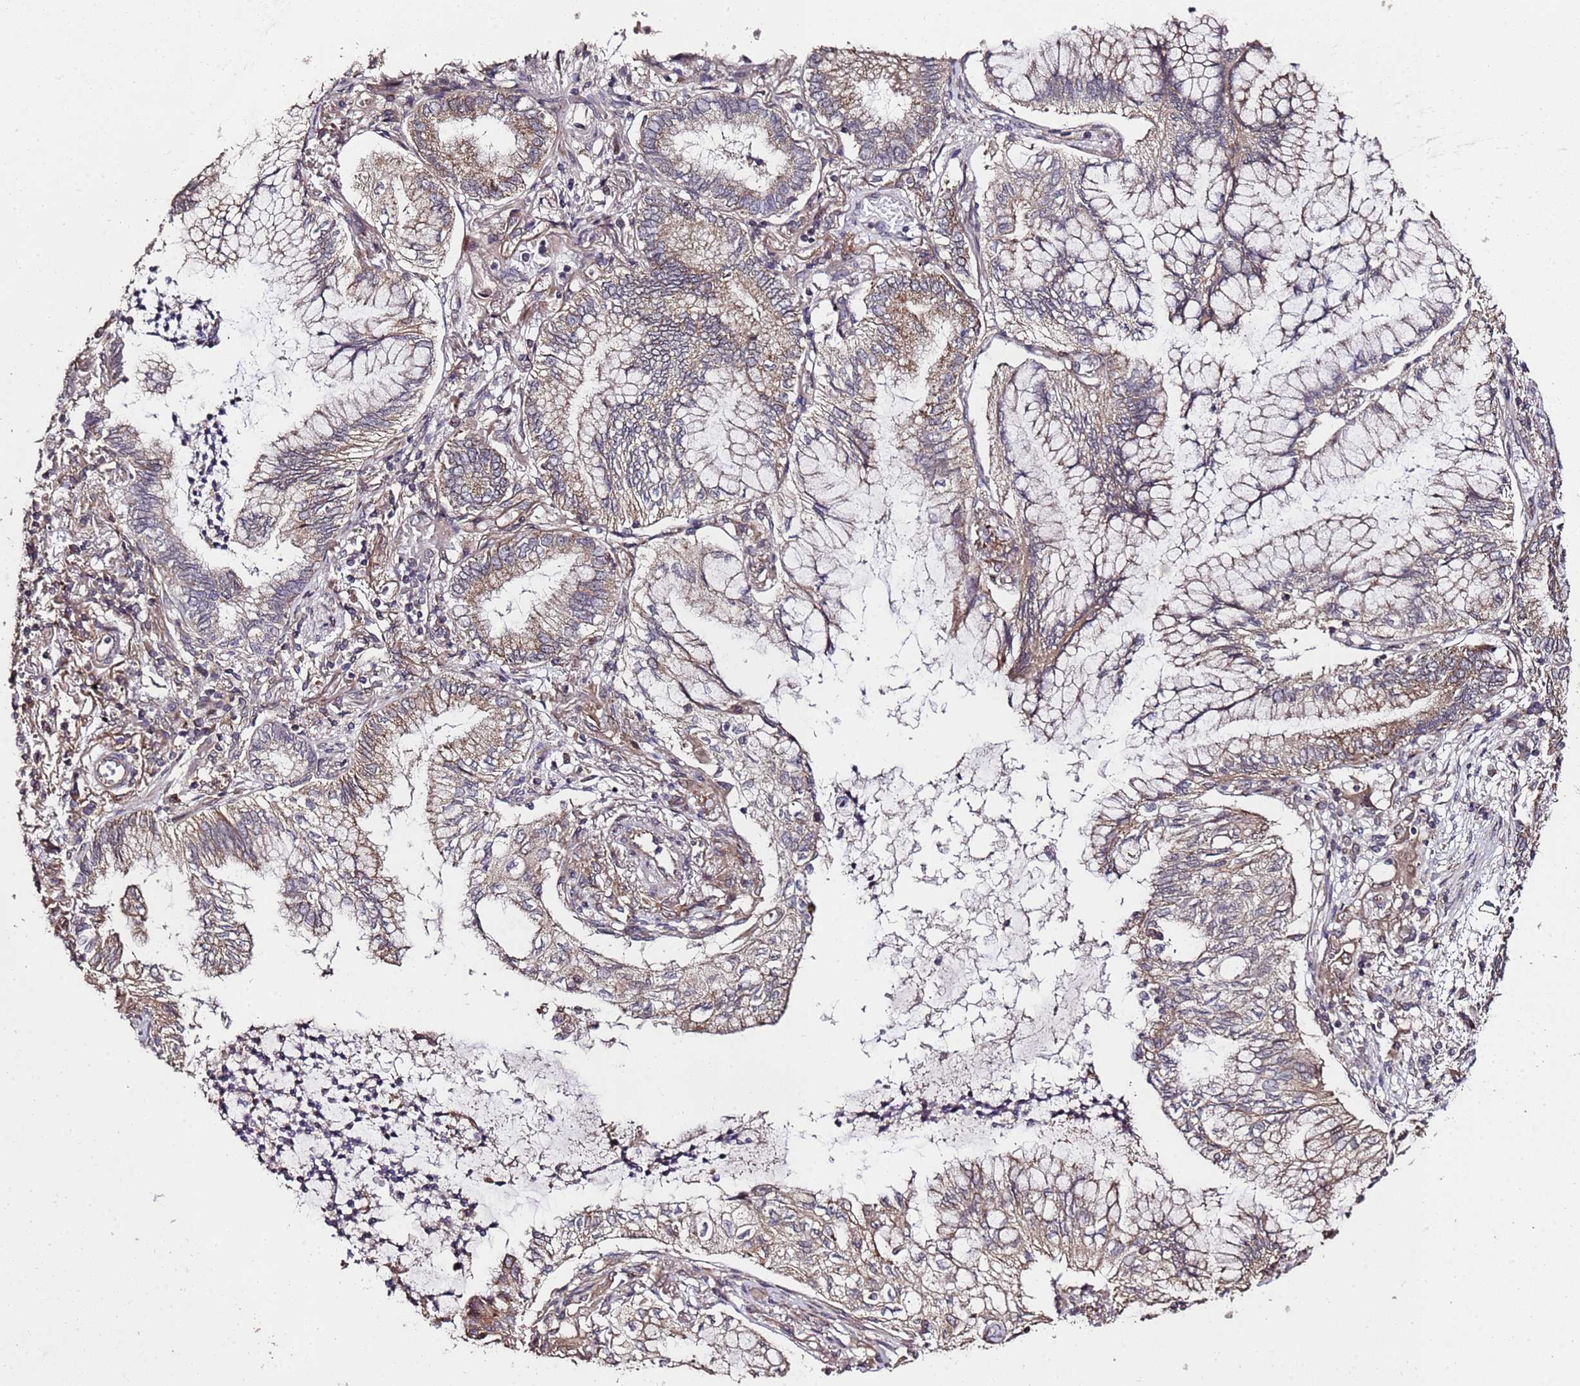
{"staining": {"intensity": "weak", "quantity": "25%-75%", "location": "cytoplasmic/membranous"}, "tissue": "lung cancer", "cell_type": "Tumor cells", "image_type": "cancer", "snomed": [{"axis": "morphology", "description": "Adenocarcinoma, NOS"}, {"axis": "topography", "description": "Lung"}], "caption": "IHC micrograph of neoplastic tissue: lung cancer stained using immunohistochemistry (IHC) reveals low levels of weak protein expression localized specifically in the cytoplasmic/membranous of tumor cells, appearing as a cytoplasmic/membranous brown color.", "gene": "PRODH", "patient": {"sex": "female", "age": 70}}